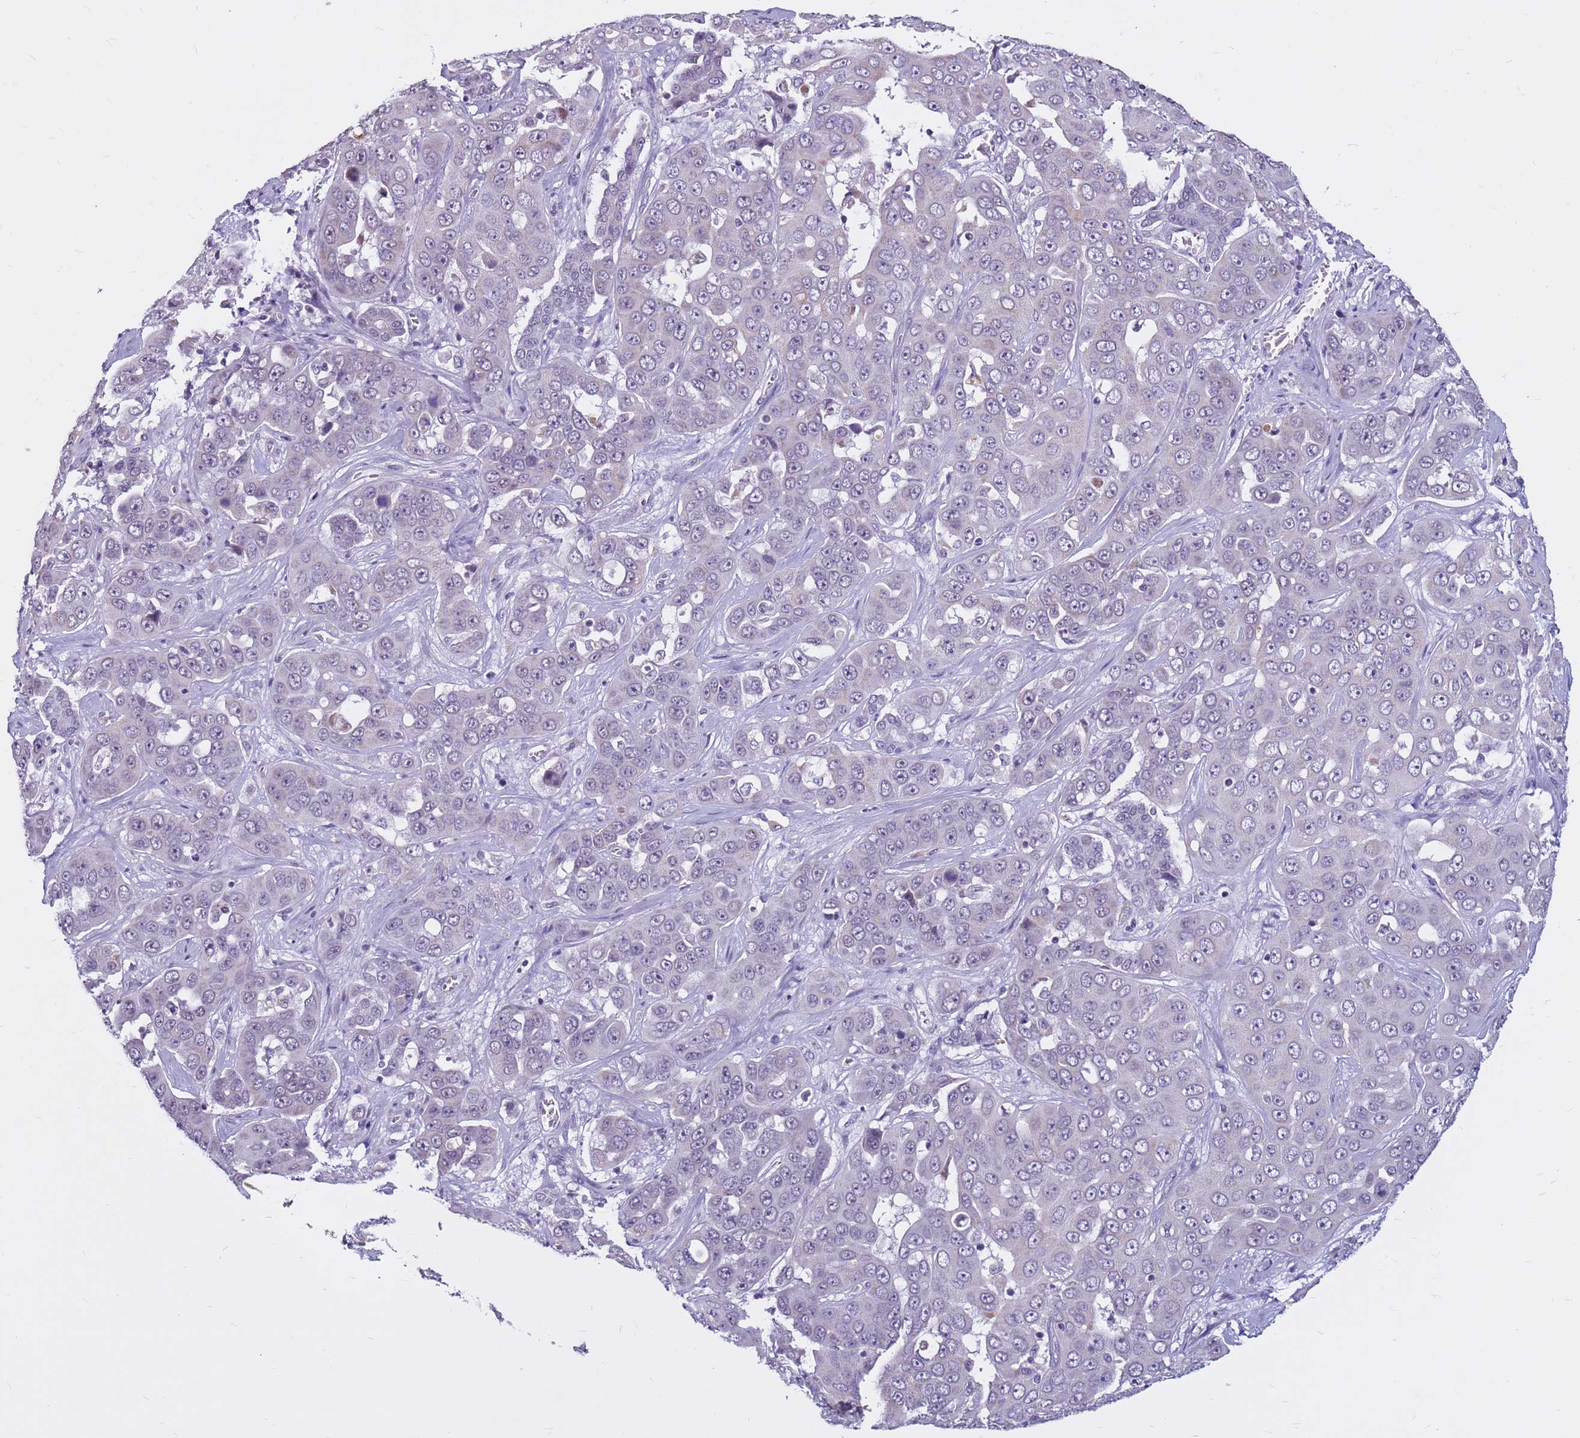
{"staining": {"intensity": "negative", "quantity": "none", "location": "none"}, "tissue": "liver cancer", "cell_type": "Tumor cells", "image_type": "cancer", "snomed": [{"axis": "morphology", "description": "Cholangiocarcinoma"}, {"axis": "topography", "description": "Liver"}], "caption": "The micrograph reveals no staining of tumor cells in liver cancer (cholangiocarcinoma).", "gene": "CDK2AP2", "patient": {"sex": "female", "age": 52}}